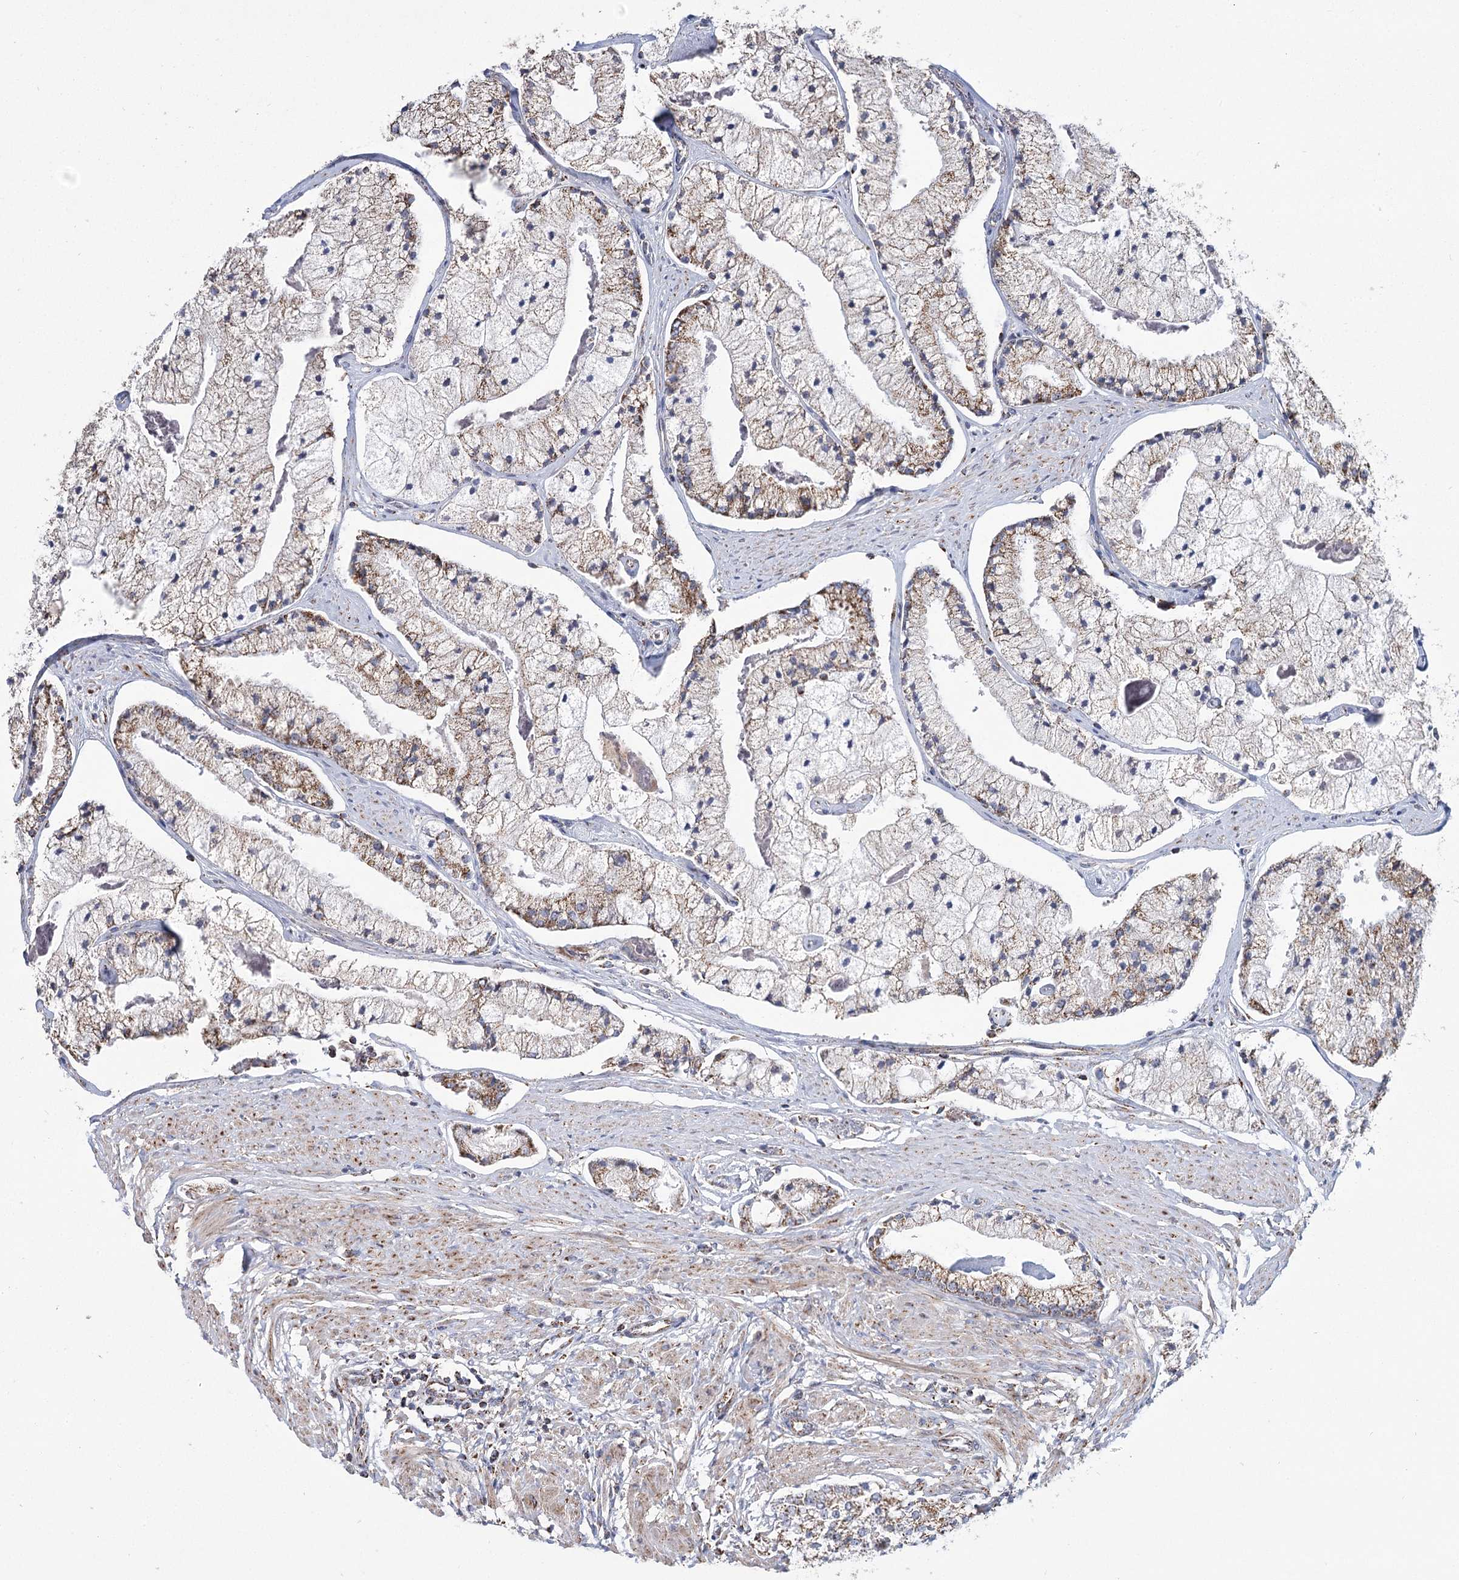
{"staining": {"intensity": "moderate", "quantity": "25%-75%", "location": "cytoplasmic/membranous"}, "tissue": "prostate cancer", "cell_type": "Tumor cells", "image_type": "cancer", "snomed": [{"axis": "morphology", "description": "Adenocarcinoma, High grade"}, {"axis": "topography", "description": "Prostate"}], "caption": "A photomicrograph showing moderate cytoplasmic/membranous expression in approximately 25%-75% of tumor cells in prostate cancer, as visualized by brown immunohistochemical staining.", "gene": "RANBP3L", "patient": {"sex": "male", "age": 50}}